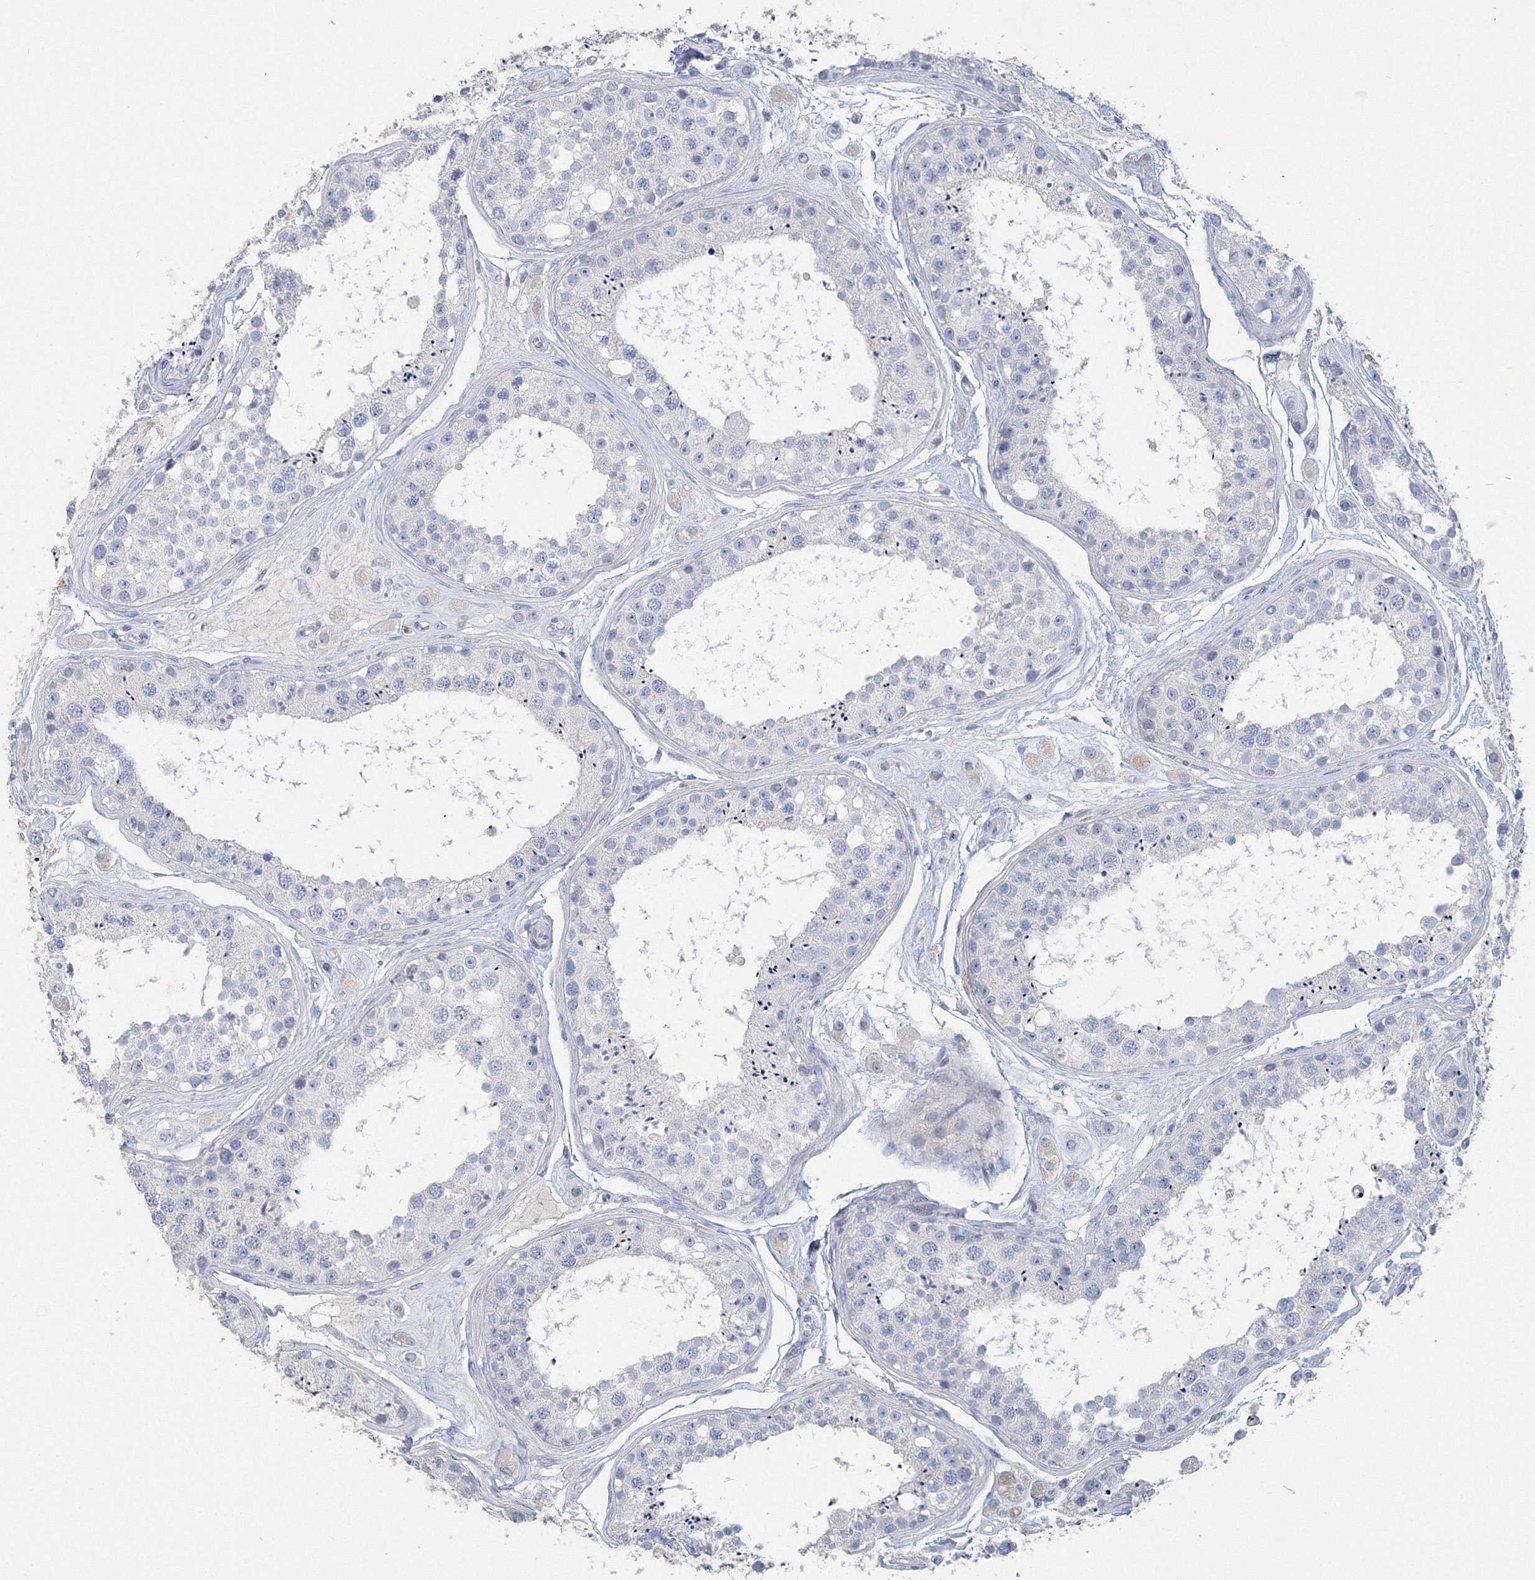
{"staining": {"intensity": "negative", "quantity": "none", "location": "none"}, "tissue": "testis", "cell_type": "Cells in seminiferous ducts", "image_type": "normal", "snomed": [{"axis": "morphology", "description": "Normal tissue, NOS"}, {"axis": "topography", "description": "Testis"}], "caption": "Immunohistochemical staining of normal testis displays no significant positivity in cells in seminiferous ducts. The staining was performed using DAB to visualize the protein expression in brown, while the nuclei were stained in blue with hematoxylin (Magnification: 20x).", "gene": "OSBPL6", "patient": {"sex": "male", "age": 25}}